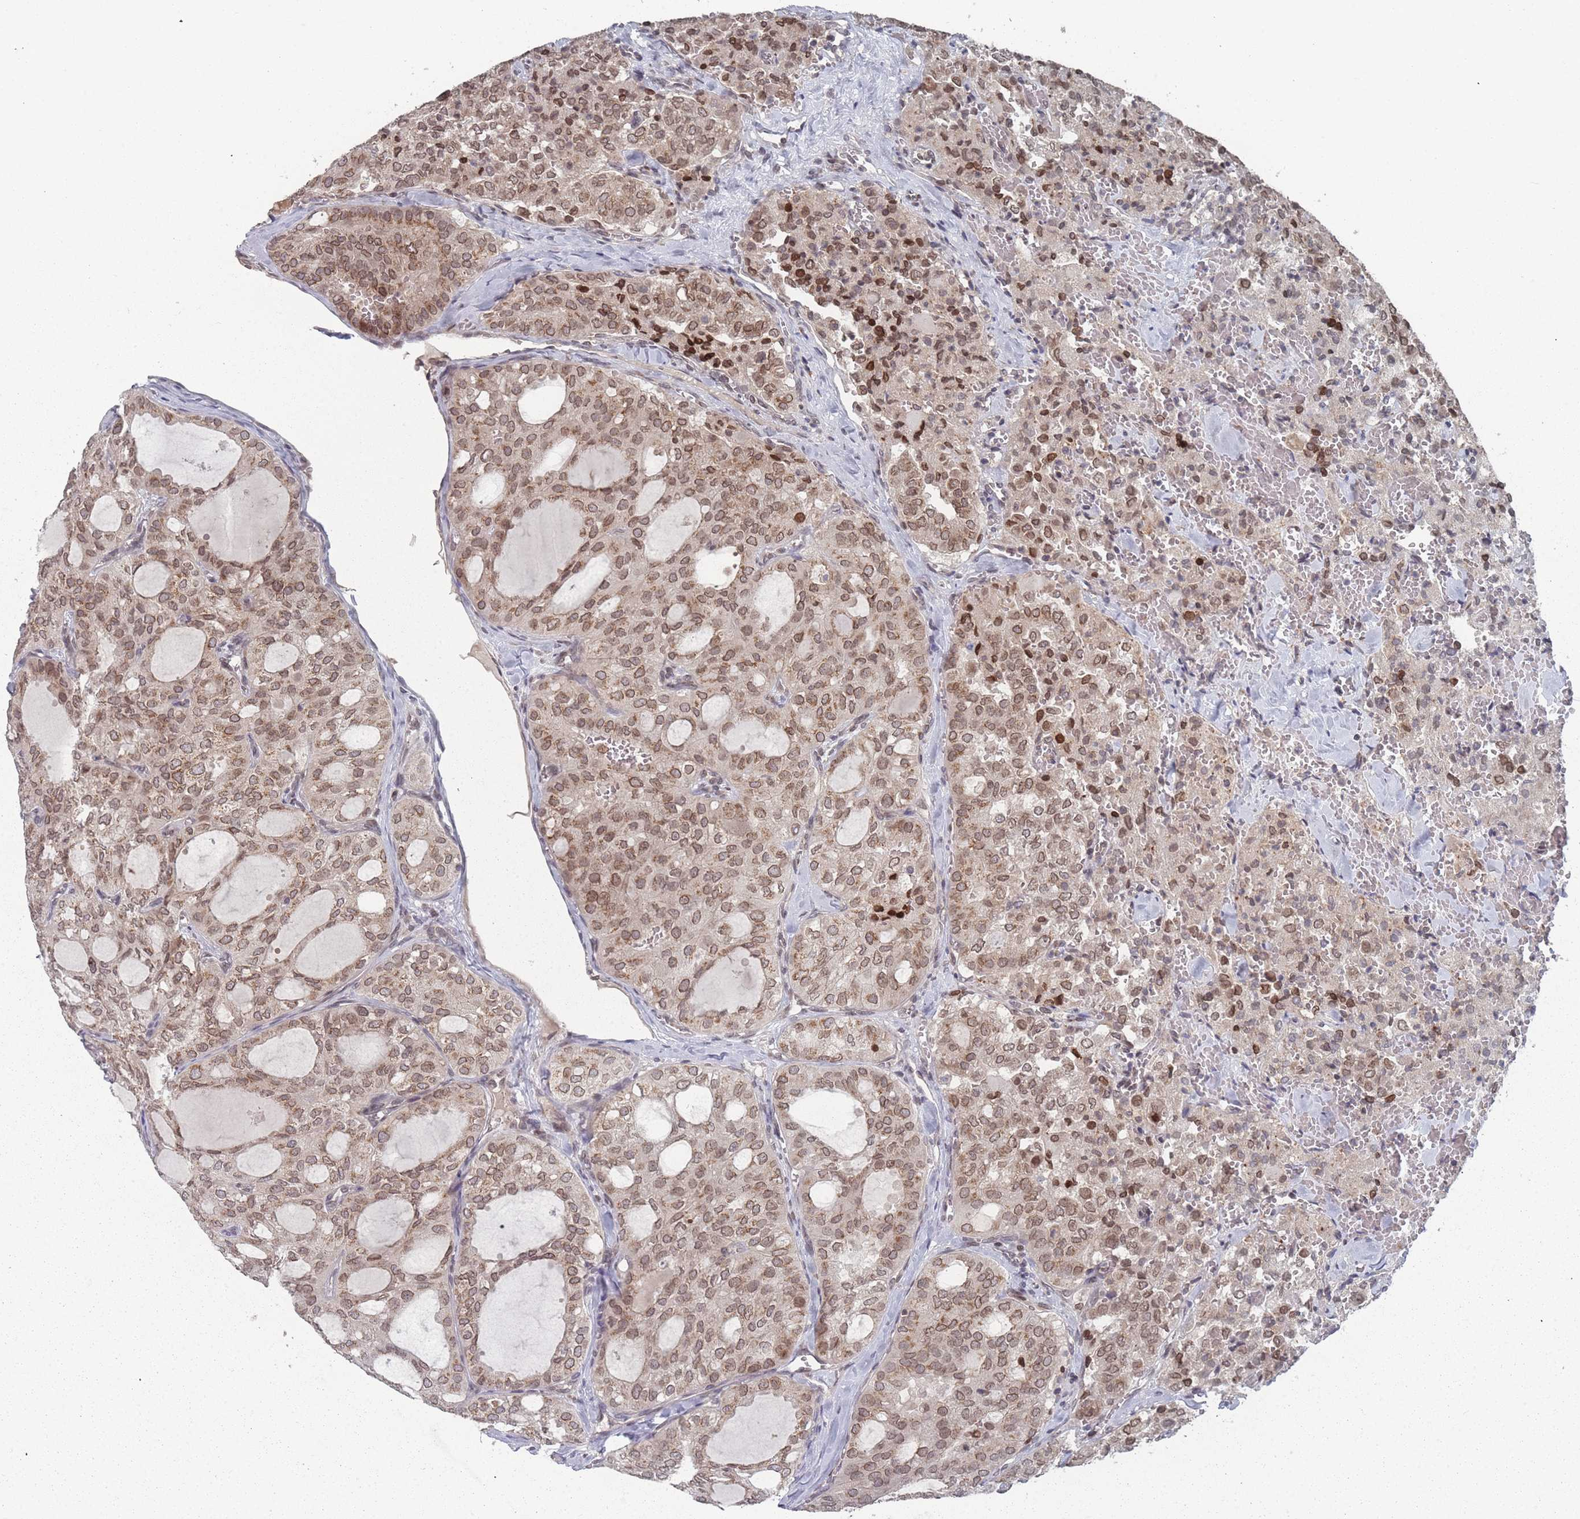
{"staining": {"intensity": "moderate", "quantity": ">75%", "location": "cytoplasmic/membranous,nuclear"}, "tissue": "thyroid cancer", "cell_type": "Tumor cells", "image_type": "cancer", "snomed": [{"axis": "morphology", "description": "Follicular adenoma carcinoma, NOS"}, {"axis": "topography", "description": "Thyroid gland"}], "caption": "IHC of thyroid cancer shows medium levels of moderate cytoplasmic/membranous and nuclear staining in about >75% of tumor cells. IHC stains the protein in brown and the nuclei are stained blue.", "gene": "TBC1D25", "patient": {"sex": "male", "age": 75}}